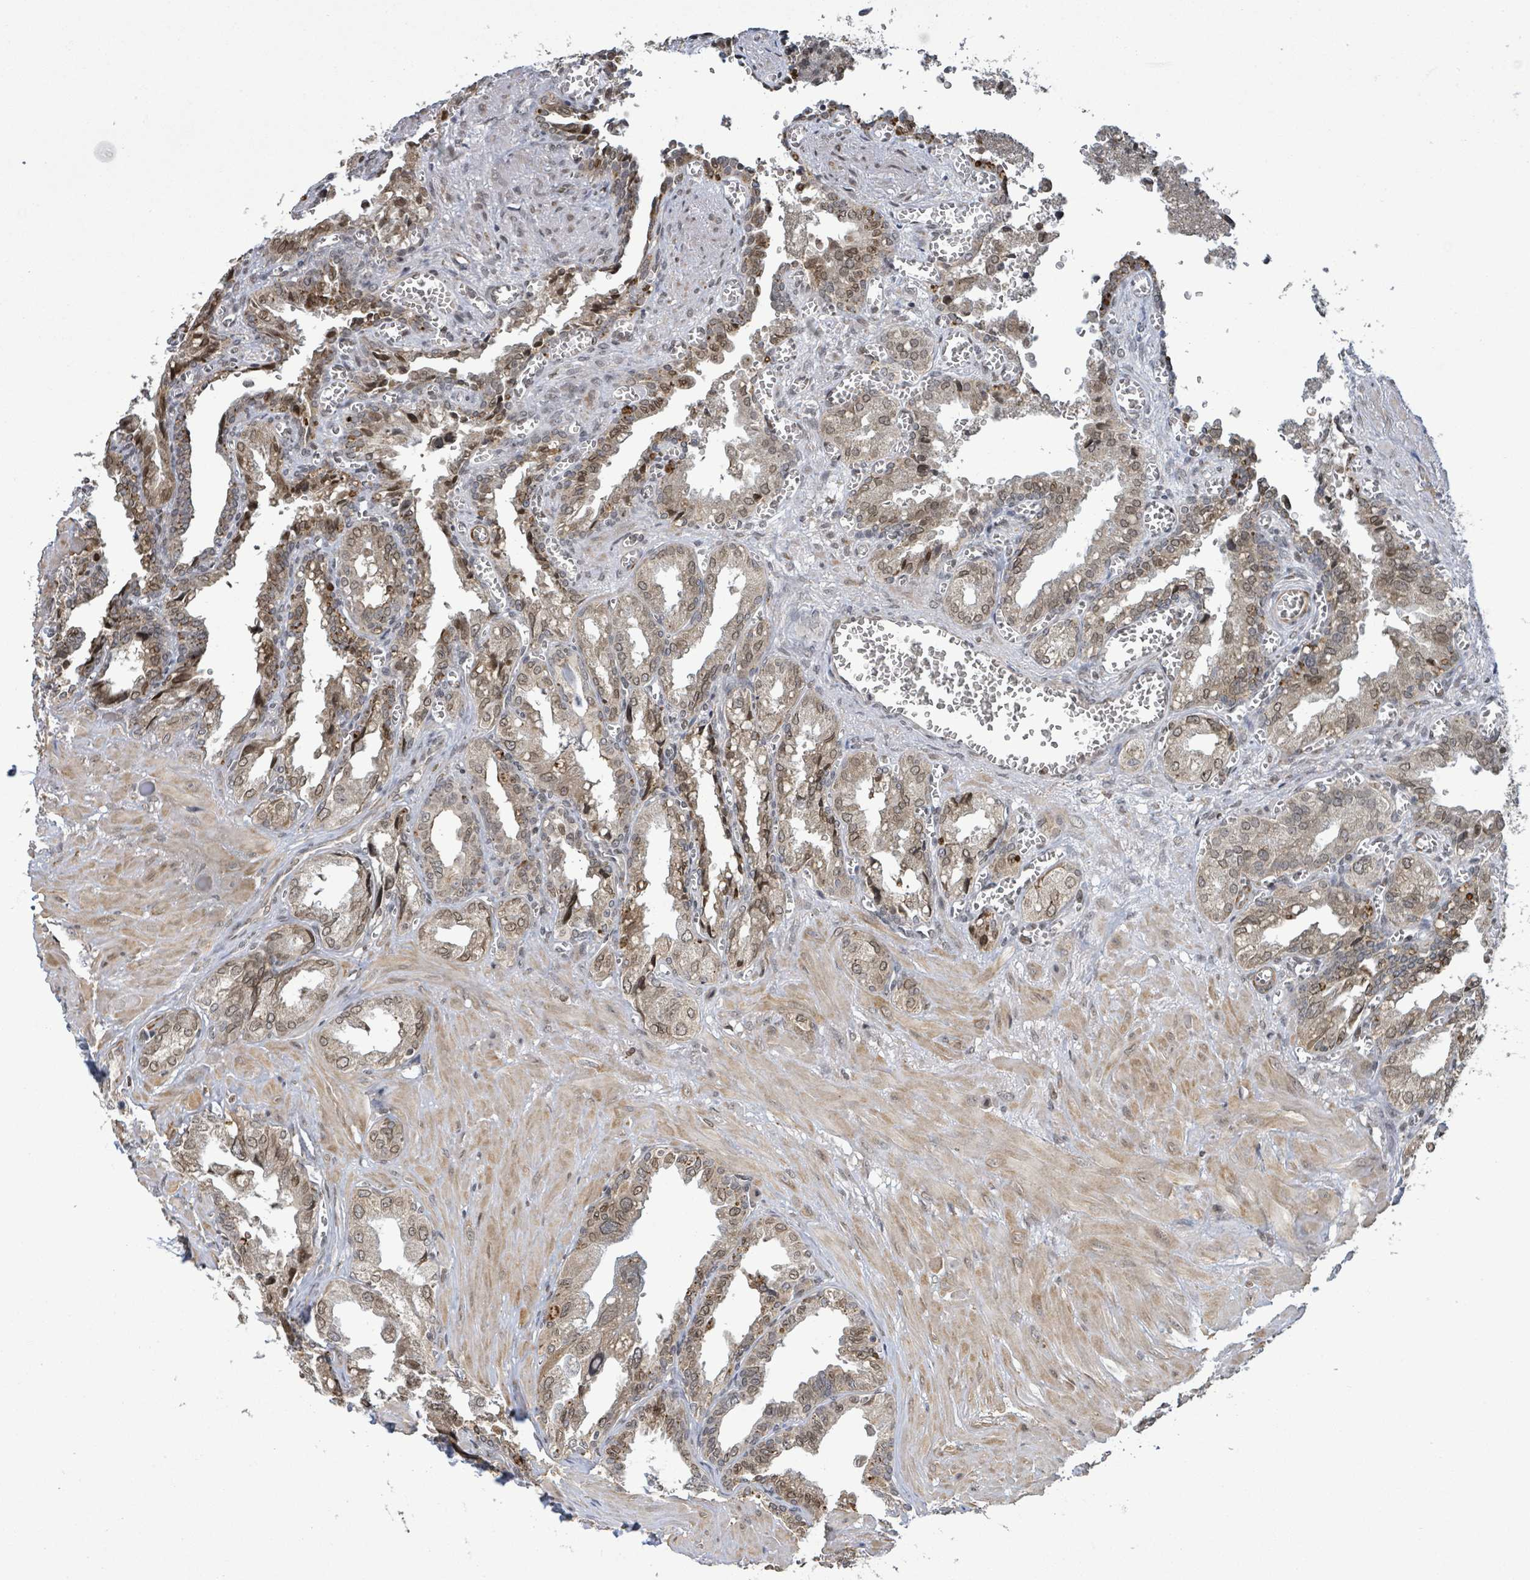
{"staining": {"intensity": "weak", "quantity": "25%-75%", "location": "nuclear"}, "tissue": "seminal vesicle", "cell_type": "Glandular cells", "image_type": "normal", "snomed": [{"axis": "morphology", "description": "Normal tissue, NOS"}, {"axis": "topography", "description": "Seminal veicle"}], "caption": "IHC (DAB) staining of benign seminal vesicle demonstrates weak nuclear protein staining in approximately 25%-75% of glandular cells. The staining was performed using DAB to visualize the protein expression in brown, while the nuclei were stained in blue with hematoxylin (Magnification: 20x).", "gene": "SBF2", "patient": {"sex": "male", "age": 67}}